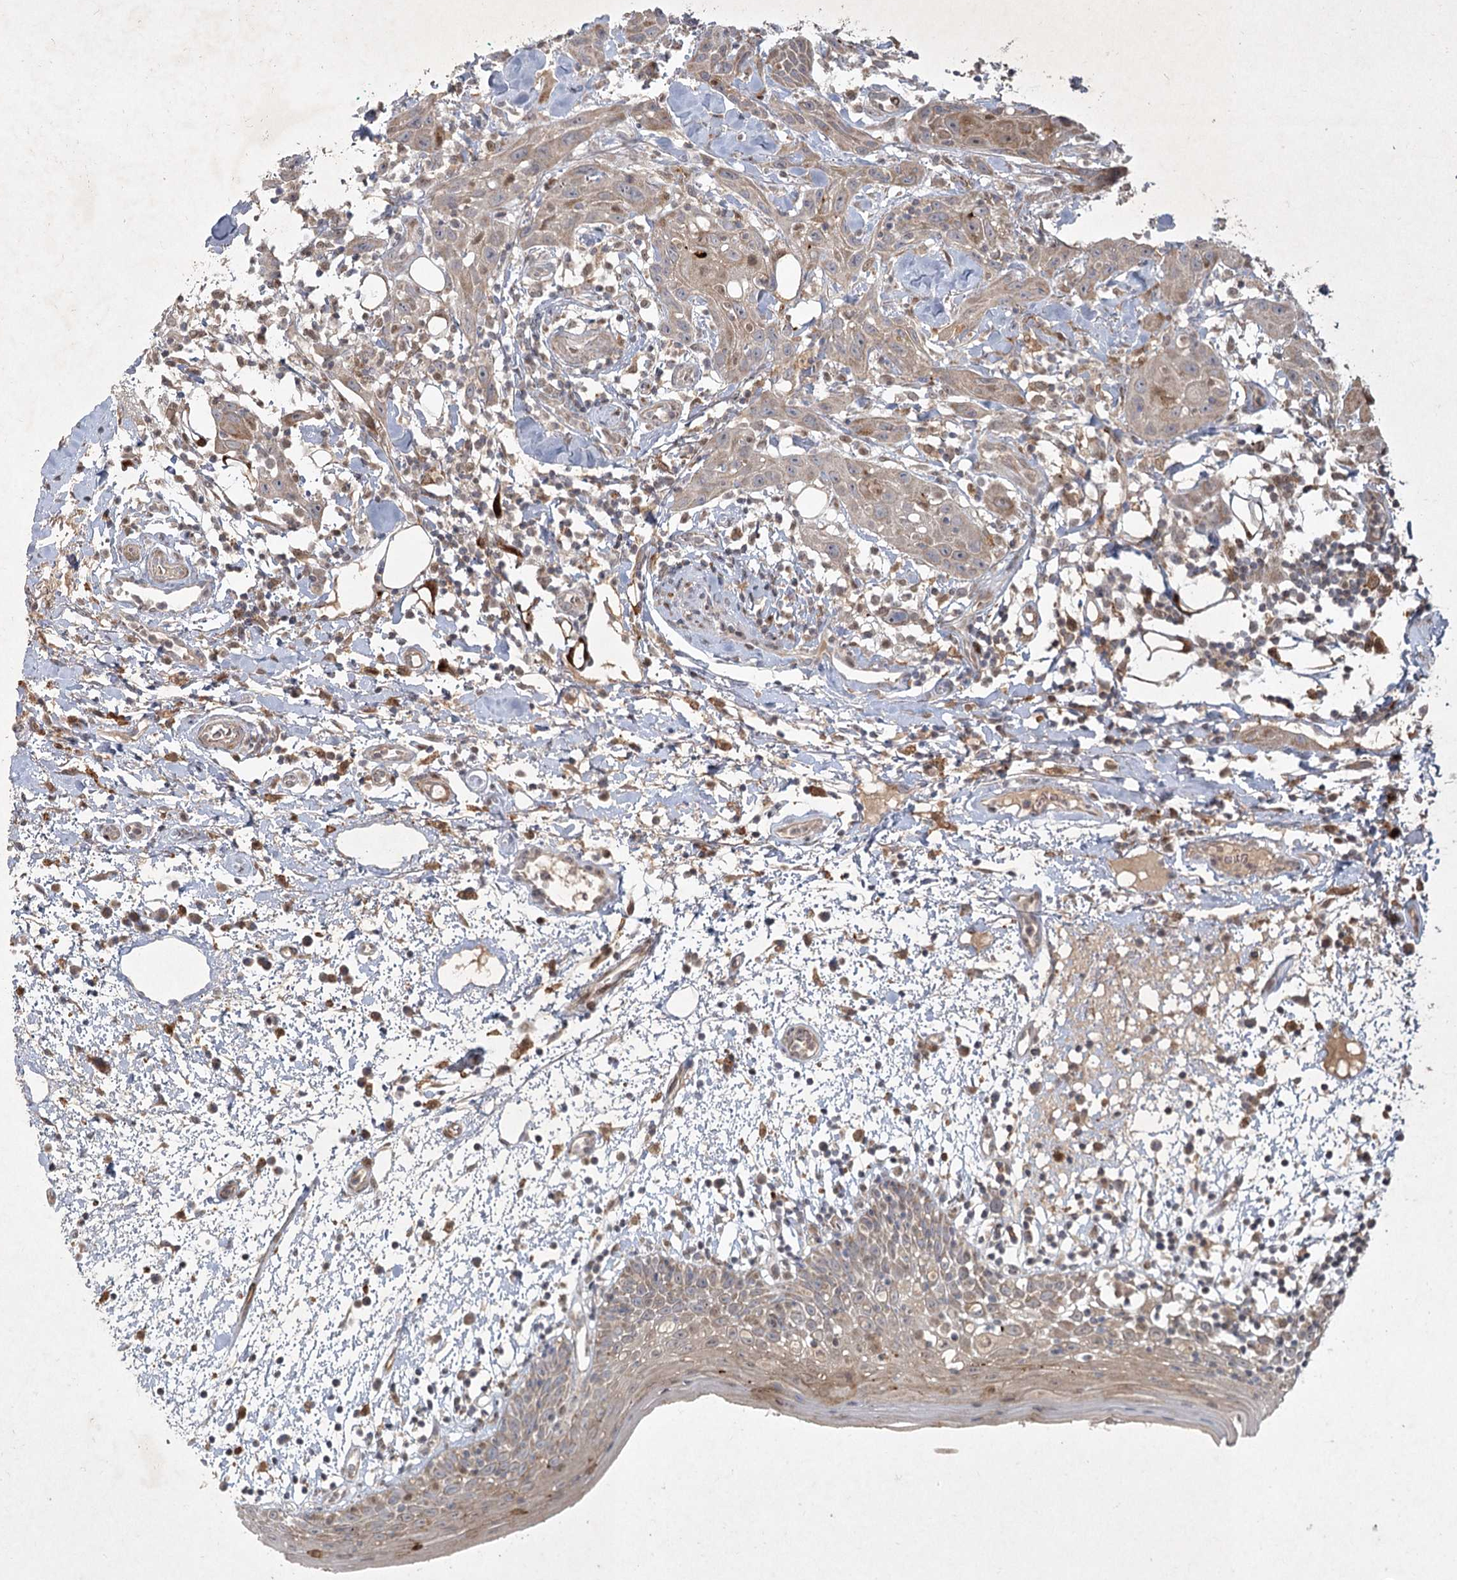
{"staining": {"intensity": "weak", "quantity": ">75%", "location": "cytoplasmic/membranous"}, "tissue": "oral mucosa", "cell_type": "Squamous epithelial cells", "image_type": "normal", "snomed": [{"axis": "morphology", "description": "Normal tissue, NOS"}, {"axis": "morphology", "description": "Squamous cell carcinoma, NOS"}, {"axis": "topography", "description": "Skeletal muscle"}, {"axis": "topography", "description": "Oral tissue"}], "caption": "Immunohistochemical staining of normal human oral mucosa exhibits weak cytoplasmic/membranous protein staining in about >75% of squamous epithelial cells.", "gene": "KBTBD4", "patient": {"sex": "male", "age": 71}}